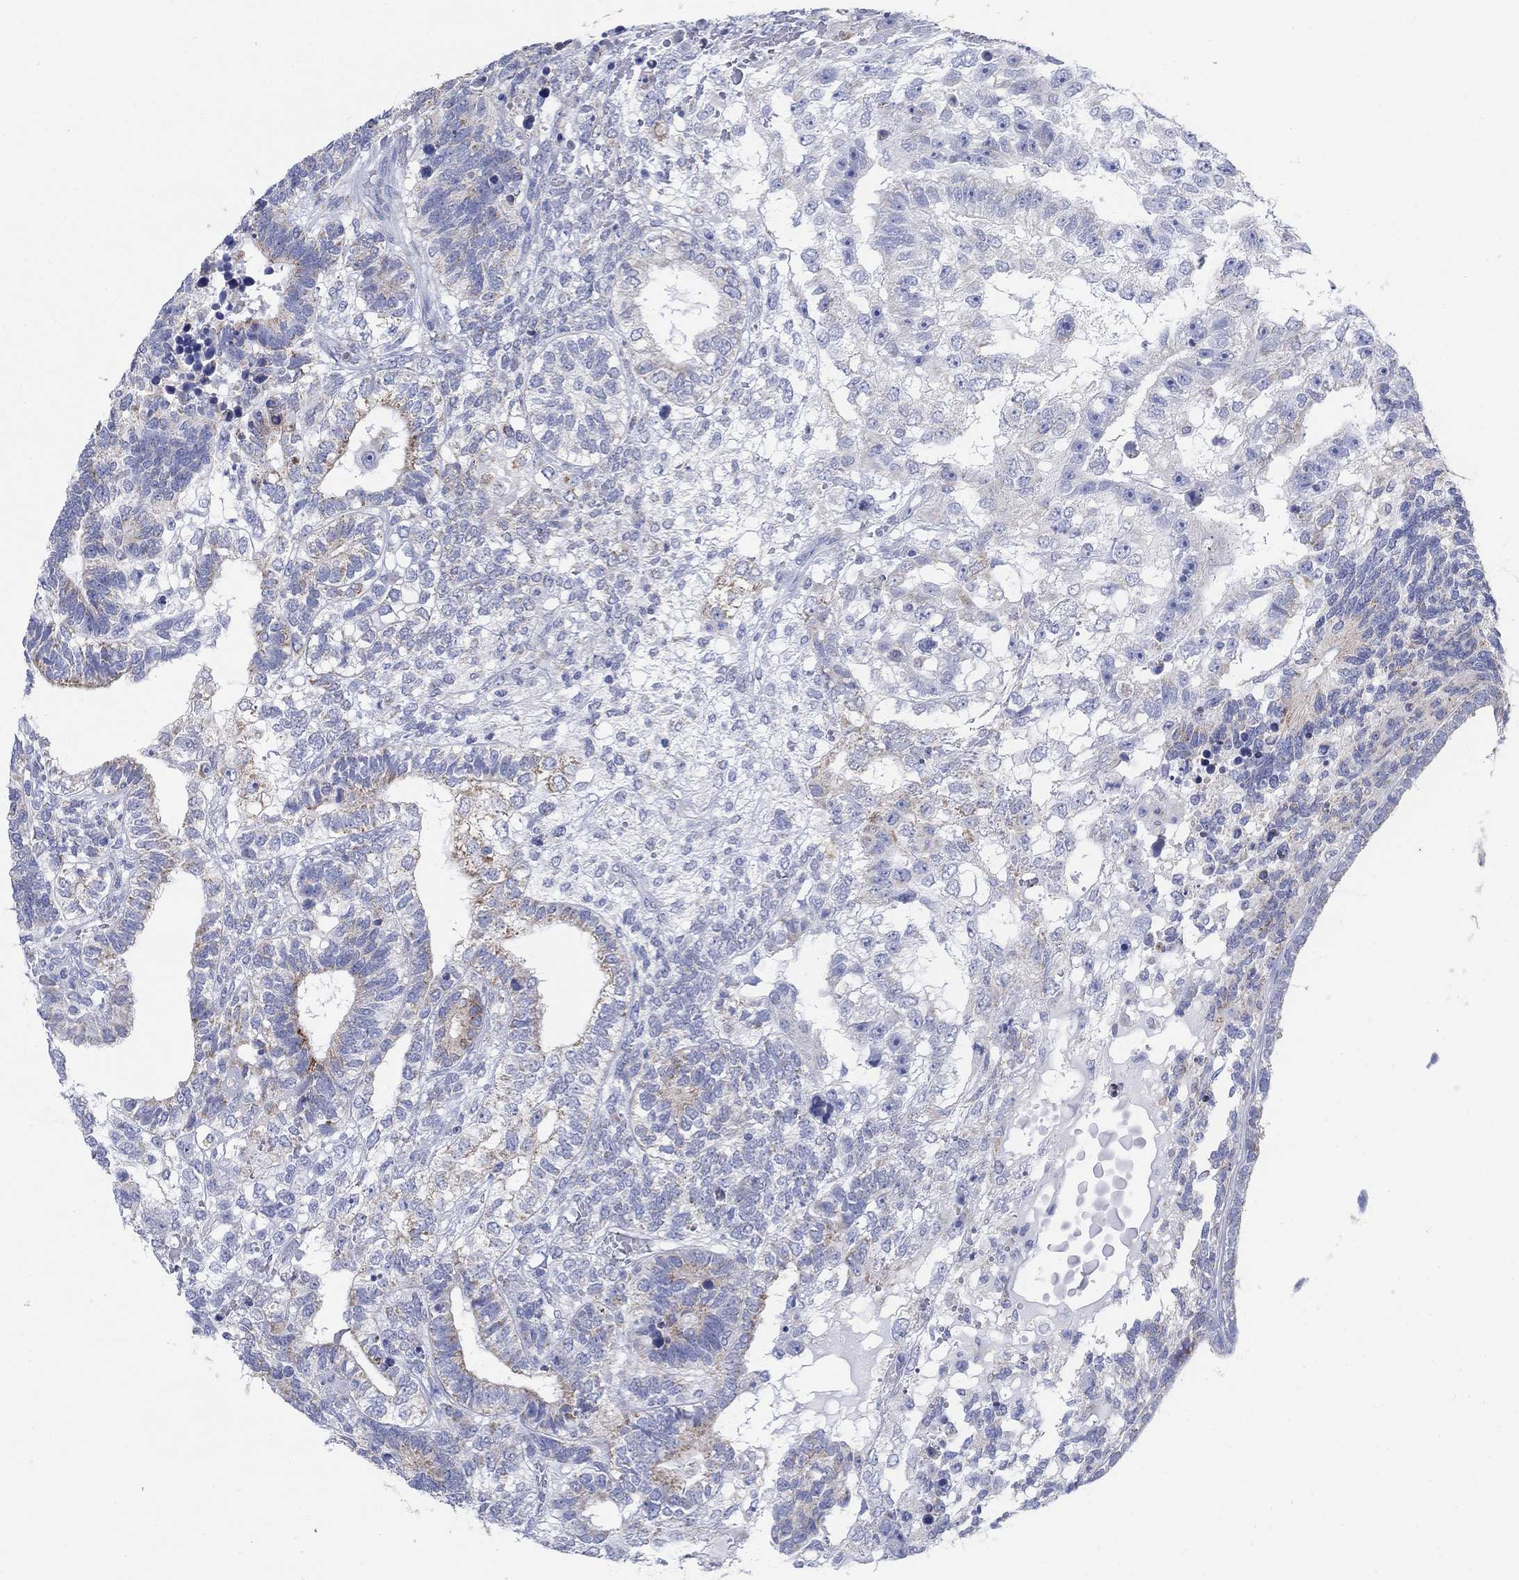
{"staining": {"intensity": "moderate", "quantity": "<25%", "location": "cytoplasmic/membranous"}, "tissue": "testis cancer", "cell_type": "Tumor cells", "image_type": "cancer", "snomed": [{"axis": "morphology", "description": "Seminoma, NOS"}, {"axis": "morphology", "description": "Carcinoma, Embryonal, NOS"}, {"axis": "topography", "description": "Testis"}], "caption": "Testis cancer (embryonal carcinoma) stained with IHC demonstrates moderate cytoplasmic/membranous expression in about <25% of tumor cells.", "gene": "SCCPDH", "patient": {"sex": "male", "age": 41}}